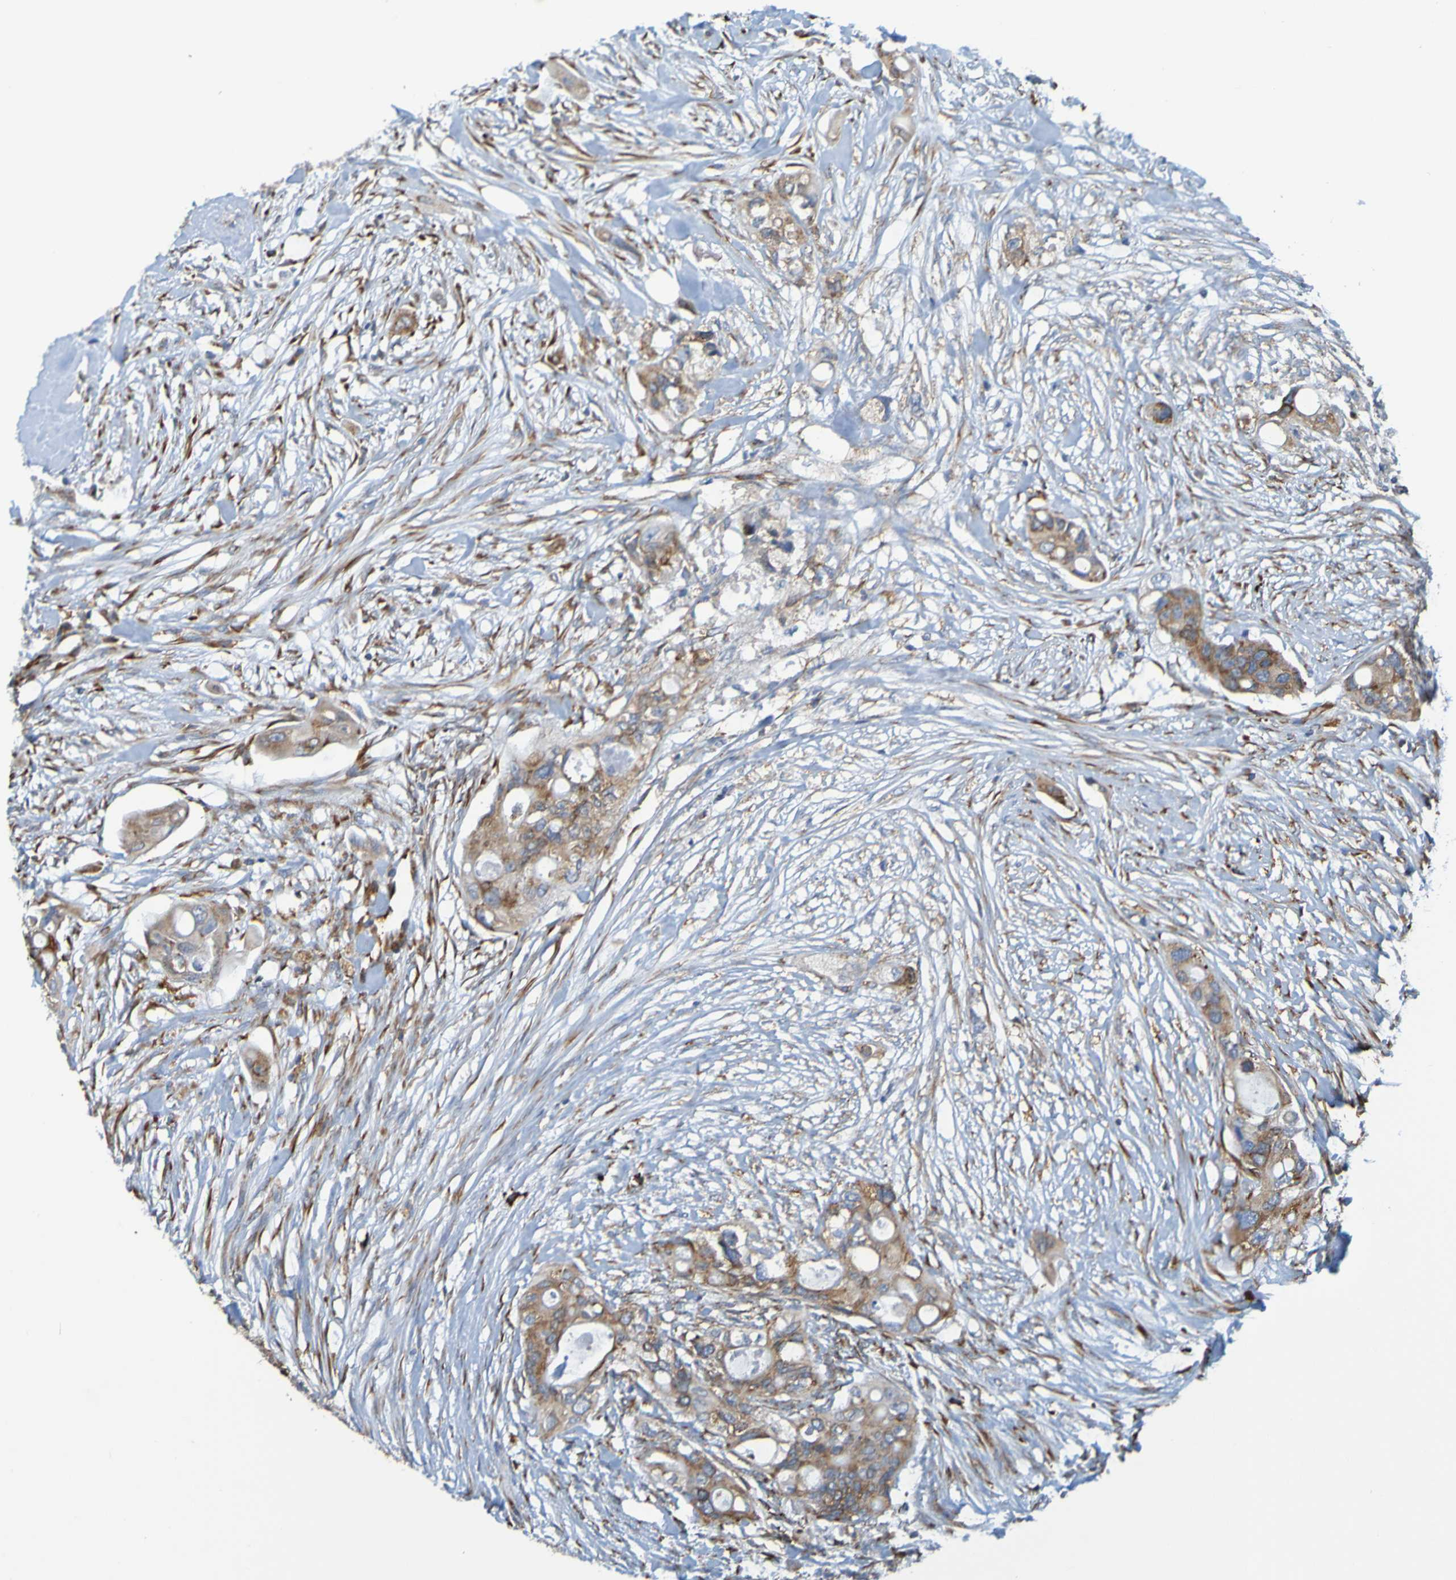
{"staining": {"intensity": "weak", "quantity": ">75%", "location": "cytoplasmic/membranous"}, "tissue": "colorectal cancer", "cell_type": "Tumor cells", "image_type": "cancer", "snomed": [{"axis": "morphology", "description": "Adenocarcinoma, NOS"}, {"axis": "topography", "description": "Colon"}], "caption": "A brown stain highlights weak cytoplasmic/membranous expression of a protein in adenocarcinoma (colorectal) tumor cells.", "gene": "SSR1", "patient": {"sex": "male", "age": 55}}